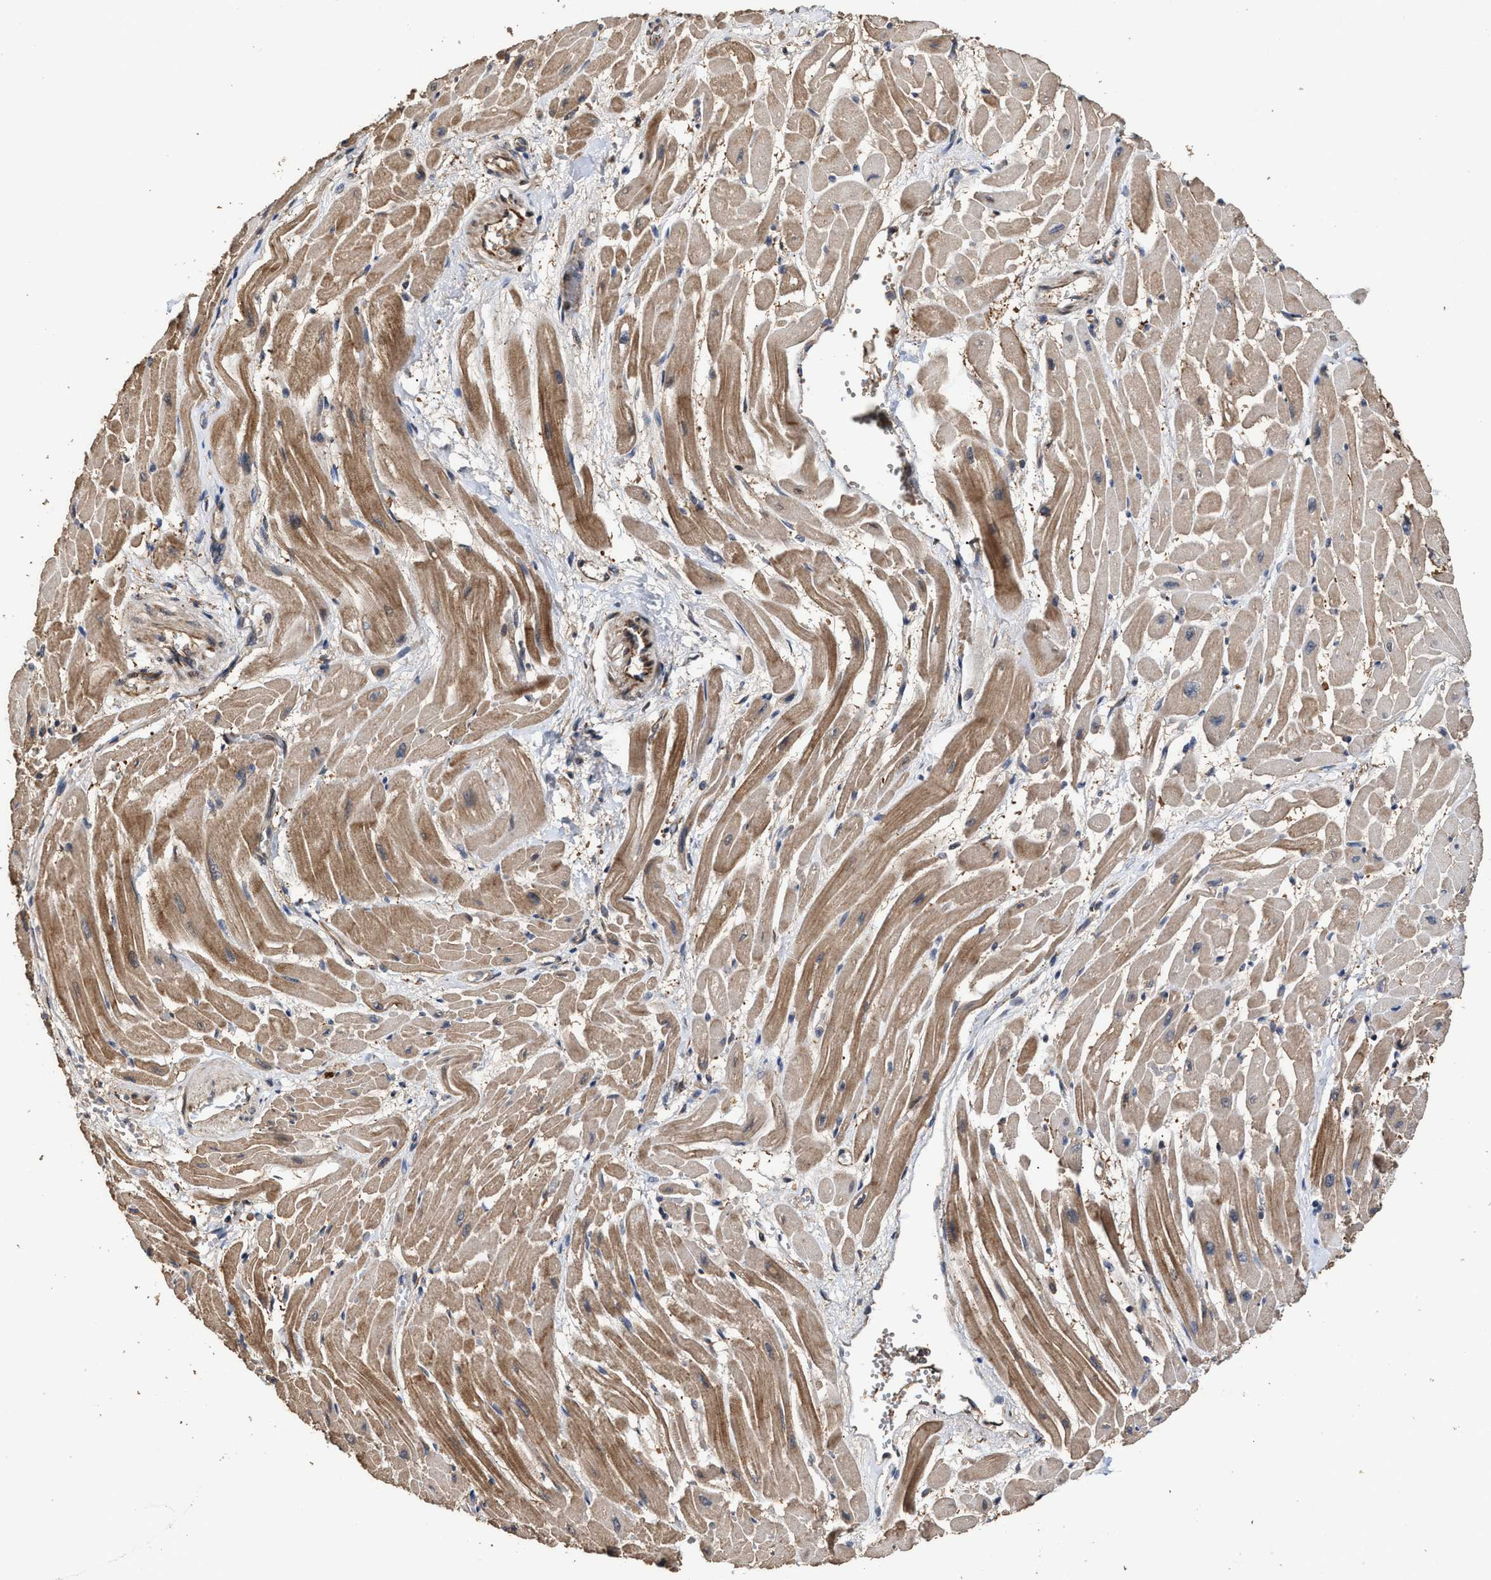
{"staining": {"intensity": "moderate", "quantity": ">75%", "location": "cytoplasmic/membranous"}, "tissue": "heart muscle", "cell_type": "Cardiomyocytes", "image_type": "normal", "snomed": [{"axis": "morphology", "description": "Normal tissue, NOS"}, {"axis": "topography", "description": "Heart"}], "caption": "Moderate cytoplasmic/membranous positivity for a protein is identified in approximately >75% of cardiomyocytes of benign heart muscle using immunohistochemistry (IHC).", "gene": "ZNHIT6", "patient": {"sex": "male", "age": 45}}